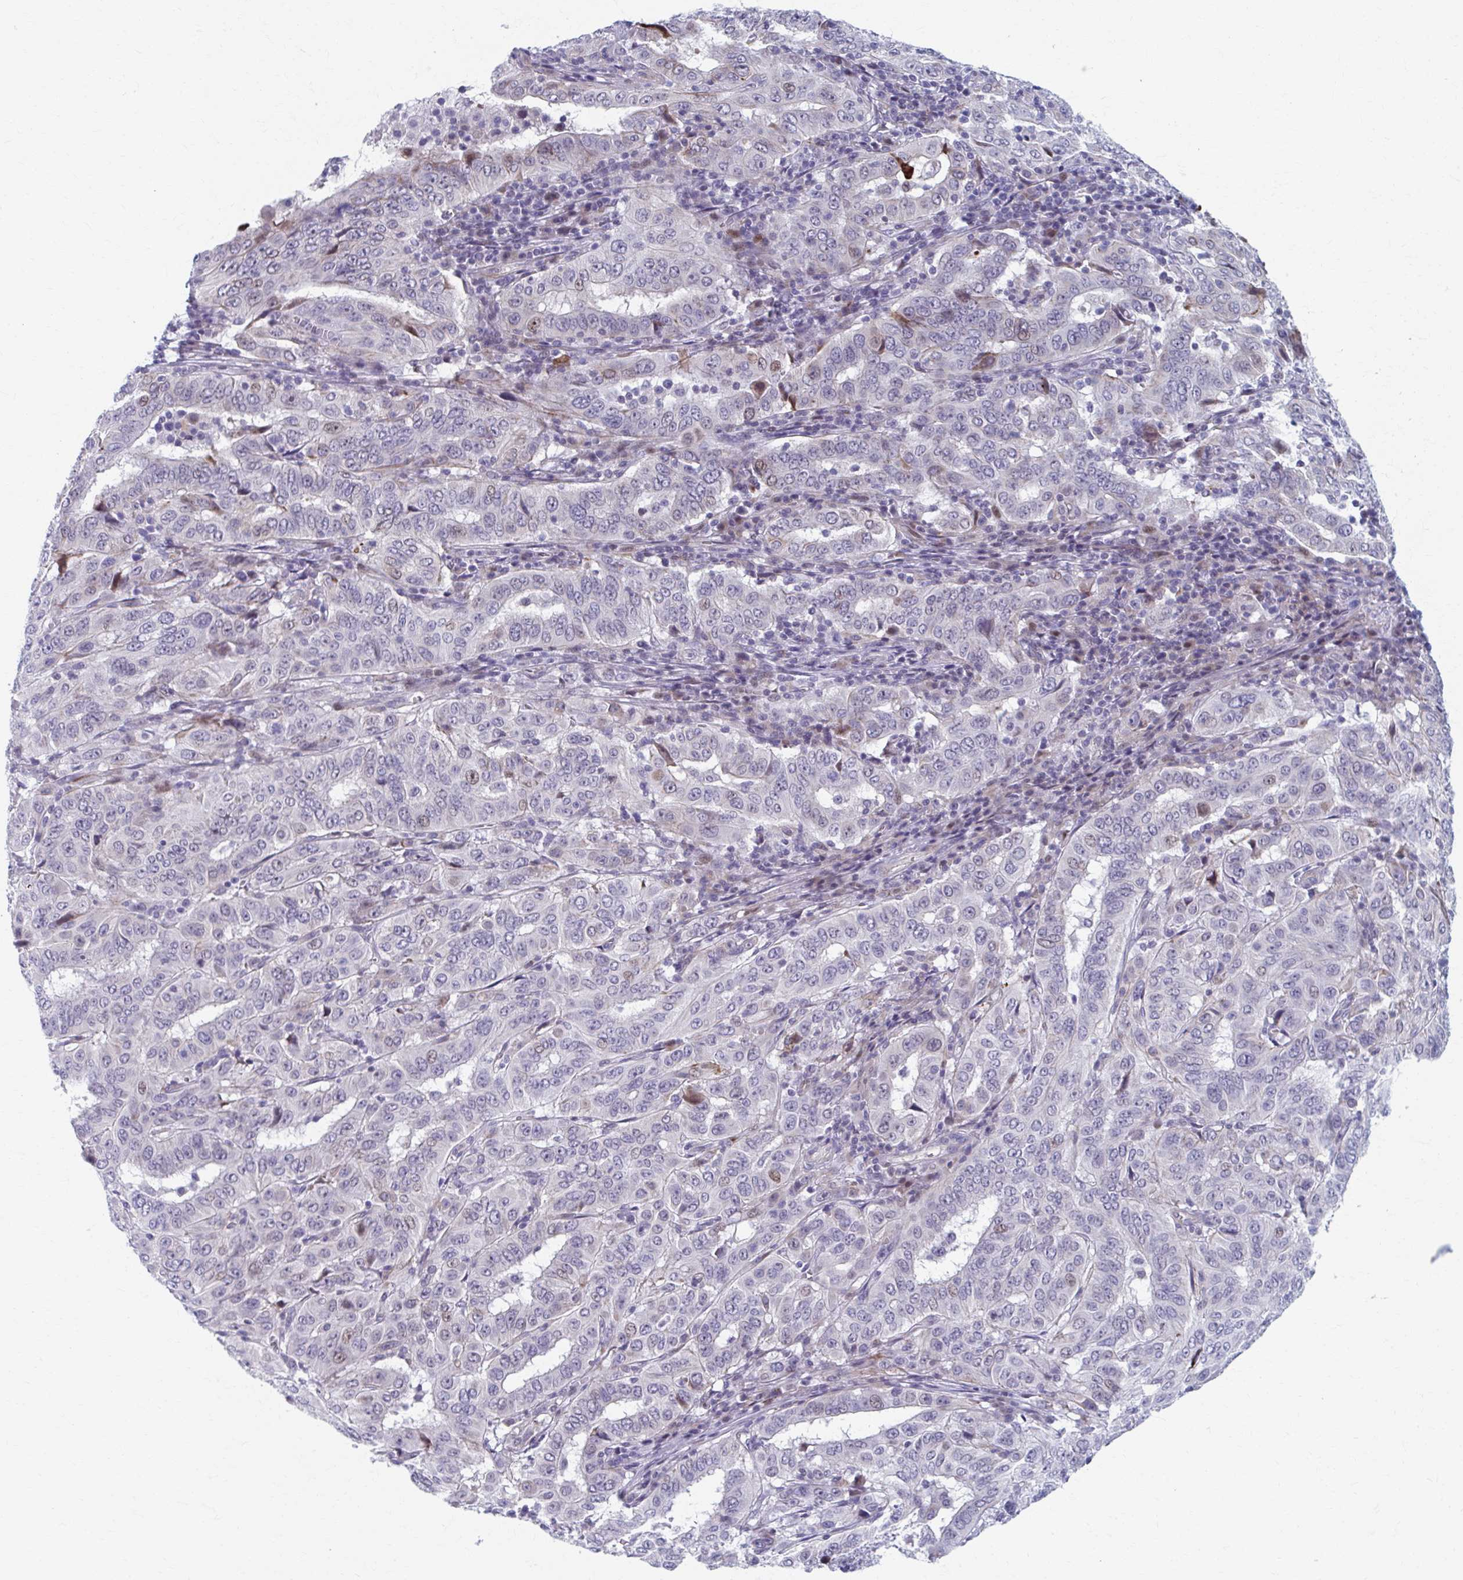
{"staining": {"intensity": "moderate", "quantity": "<25%", "location": "nuclear"}, "tissue": "pancreatic cancer", "cell_type": "Tumor cells", "image_type": "cancer", "snomed": [{"axis": "morphology", "description": "Adenocarcinoma, NOS"}, {"axis": "topography", "description": "Pancreas"}], "caption": "There is low levels of moderate nuclear positivity in tumor cells of adenocarcinoma (pancreatic), as demonstrated by immunohistochemical staining (brown color).", "gene": "ABHD16B", "patient": {"sex": "male", "age": 63}}